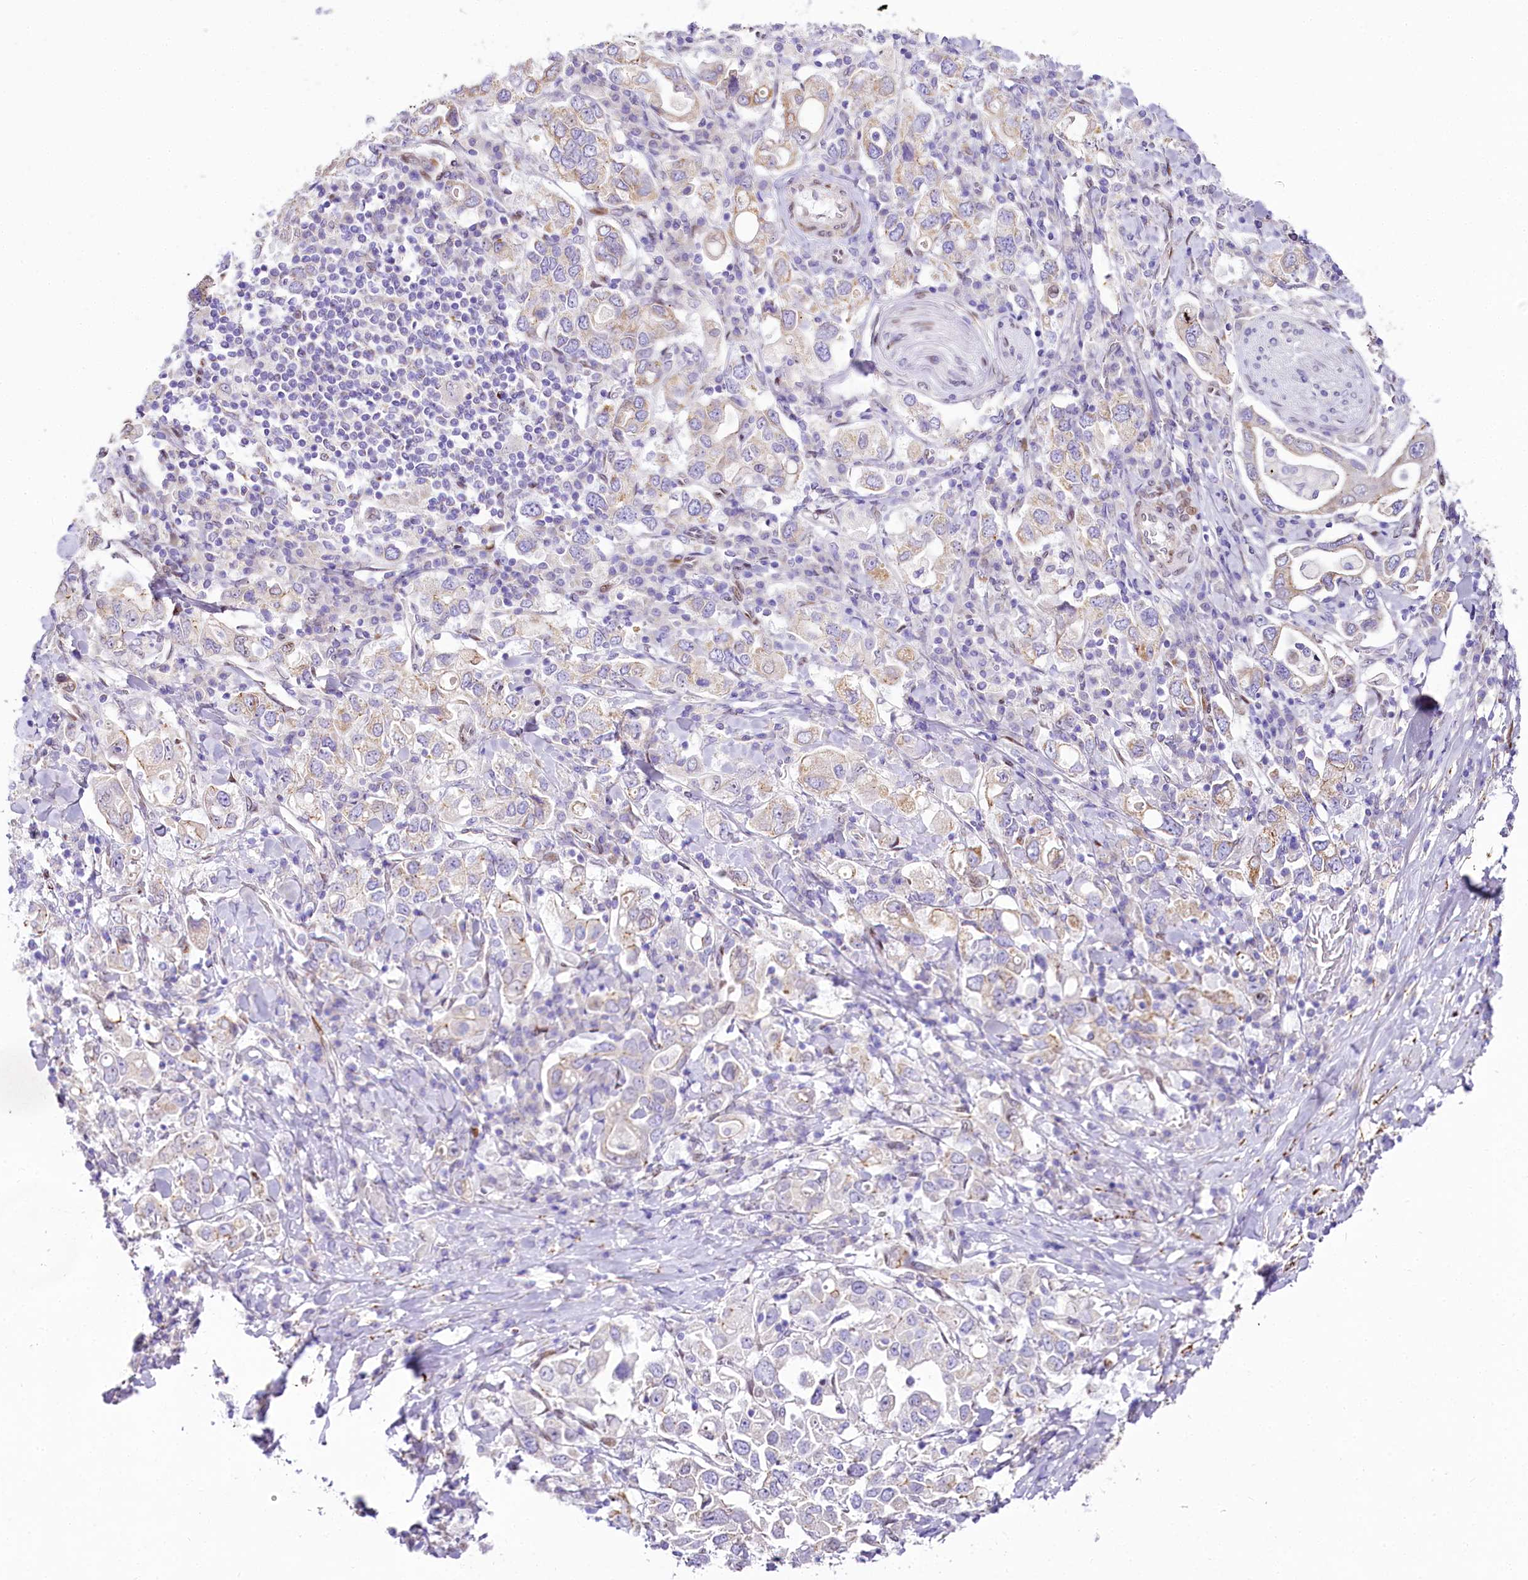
{"staining": {"intensity": "weak", "quantity": "<25%", "location": "cytoplasmic/membranous"}, "tissue": "stomach cancer", "cell_type": "Tumor cells", "image_type": "cancer", "snomed": [{"axis": "morphology", "description": "Adenocarcinoma, NOS"}, {"axis": "topography", "description": "Stomach, upper"}], "caption": "Histopathology image shows no significant protein expression in tumor cells of adenocarcinoma (stomach).", "gene": "PPIP5K2", "patient": {"sex": "male", "age": 62}}